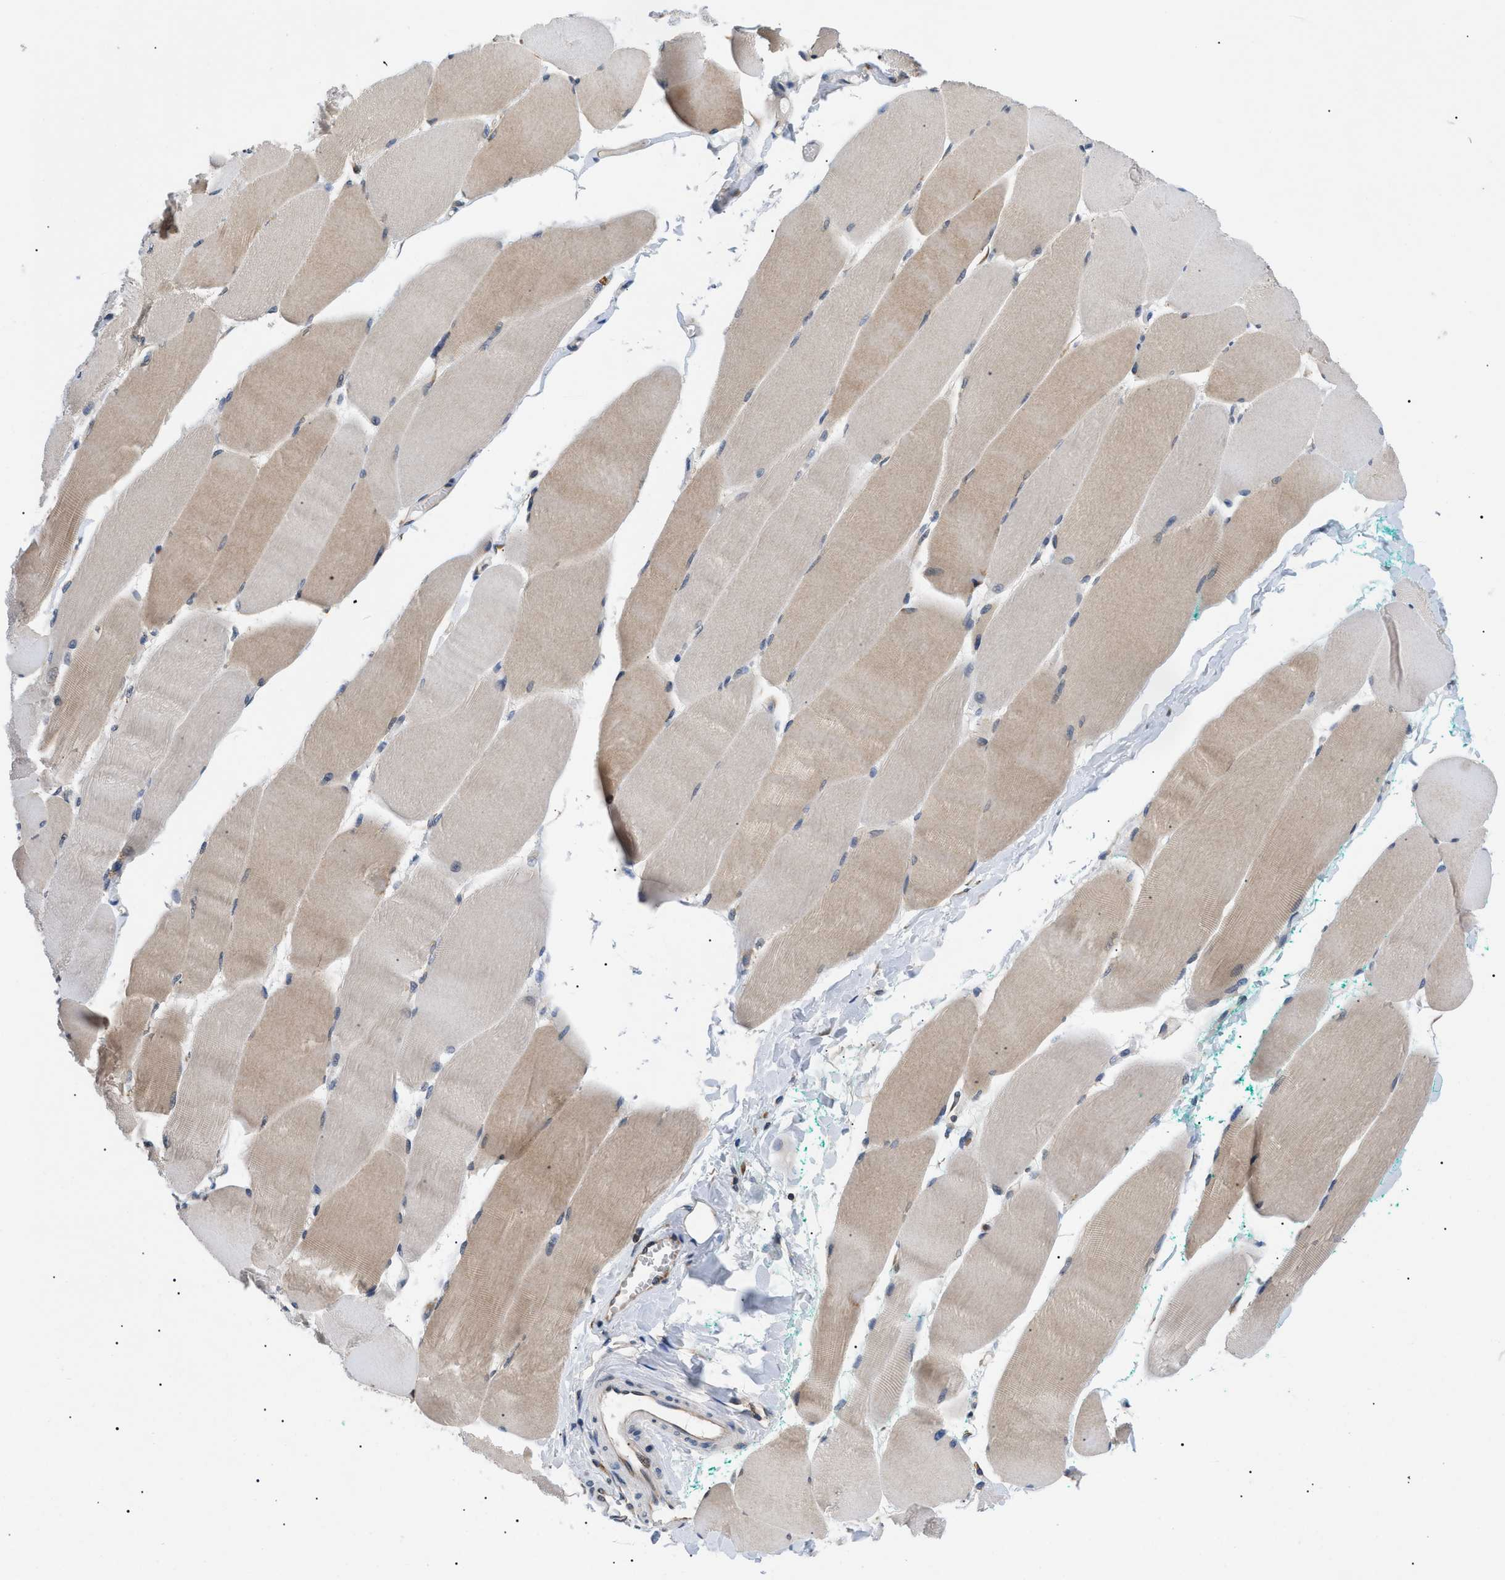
{"staining": {"intensity": "weak", "quantity": "25%-75%", "location": "cytoplasmic/membranous"}, "tissue": "skeletal muscle", "cell_type": "Myocytes", "image_type": "normal", "snomed": [{"axis": "morphology", "description": "Normal tissue, NOS"}, {"axis": "morphology", "description": "Squamous cell carcinoma, NOS"}, {"axis": "topography", "description": "Skeletal muscle"}], "caption": "Brown immunohistochemical staining in unremarkable skeletal muscle reveals weak cytoplasmic/membranous expression in about 25%-75% of myocytes. (Stains: DAB (3,3'-diaminobenzidine) in brown, nuclei in blue, Microscopy: brightfield microscopy at high magnification).", "gene": "DERL1", "patient": {"sex": "male", "age": 51}}